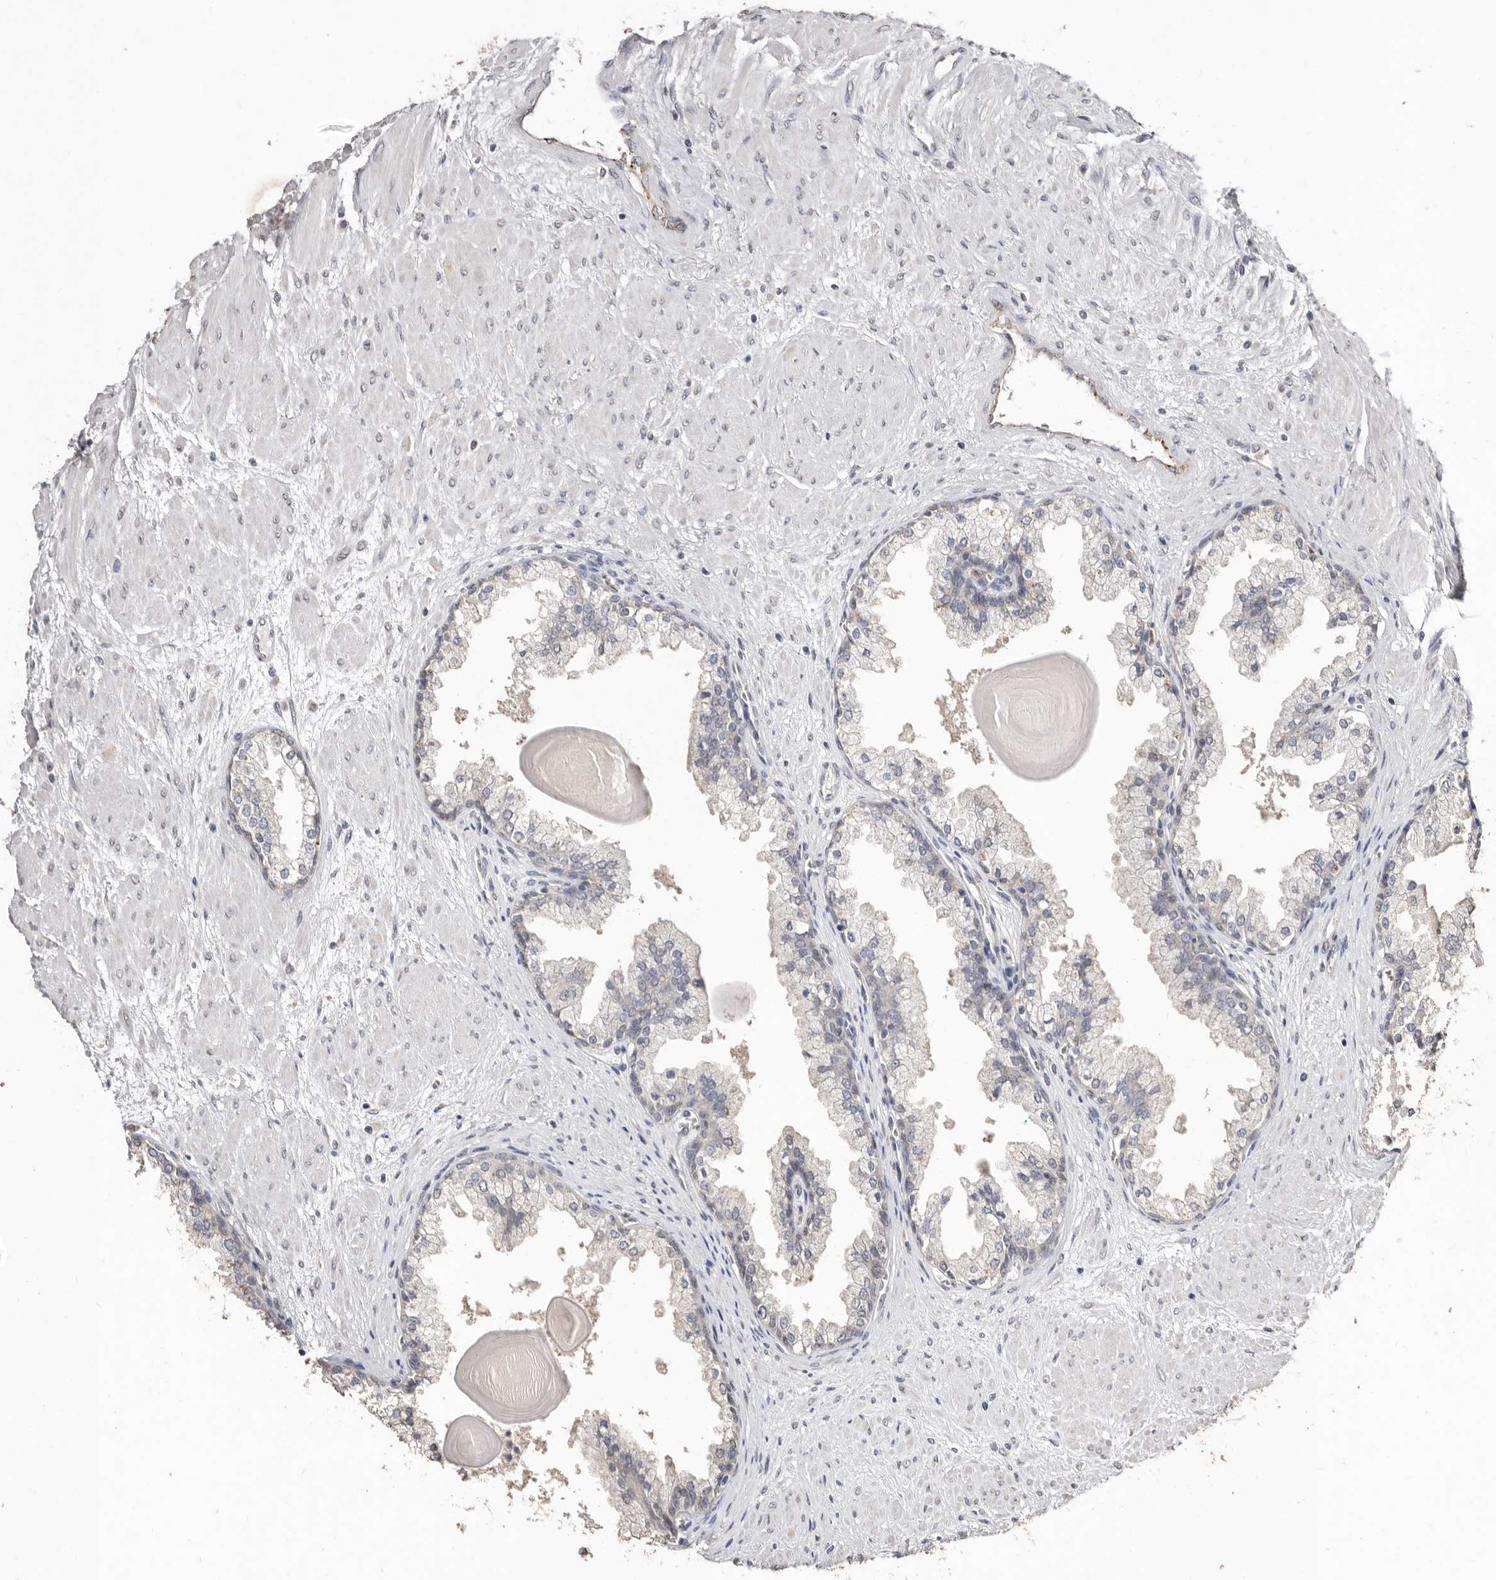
{"staining": {"intensity": "negative", "quantity": "none", "location": "none"}, "tissue": "prostate cancer", "cell_type": "Tumor cells", "image_type": "cancer", "snomed": [{"axis": "morphology", "description": "Normal tissue, NOS"}, {"axis": "morphology", "description": "Adenocarcinoma, Low grade"}, {"axis": "topography", "description": "Prostate"}, {"axis": "topography", "description": "Peripheral nerve tissue"}], "caption": "DAB (3,3'-diaminobenzidine) immunohistochemical staining of prostate adenocarcinoma (low-grade) demonstrates no significant staining in tumor cells.", "gene": "SULT1E1", "patient": {"sex": "male", "age": 71}}